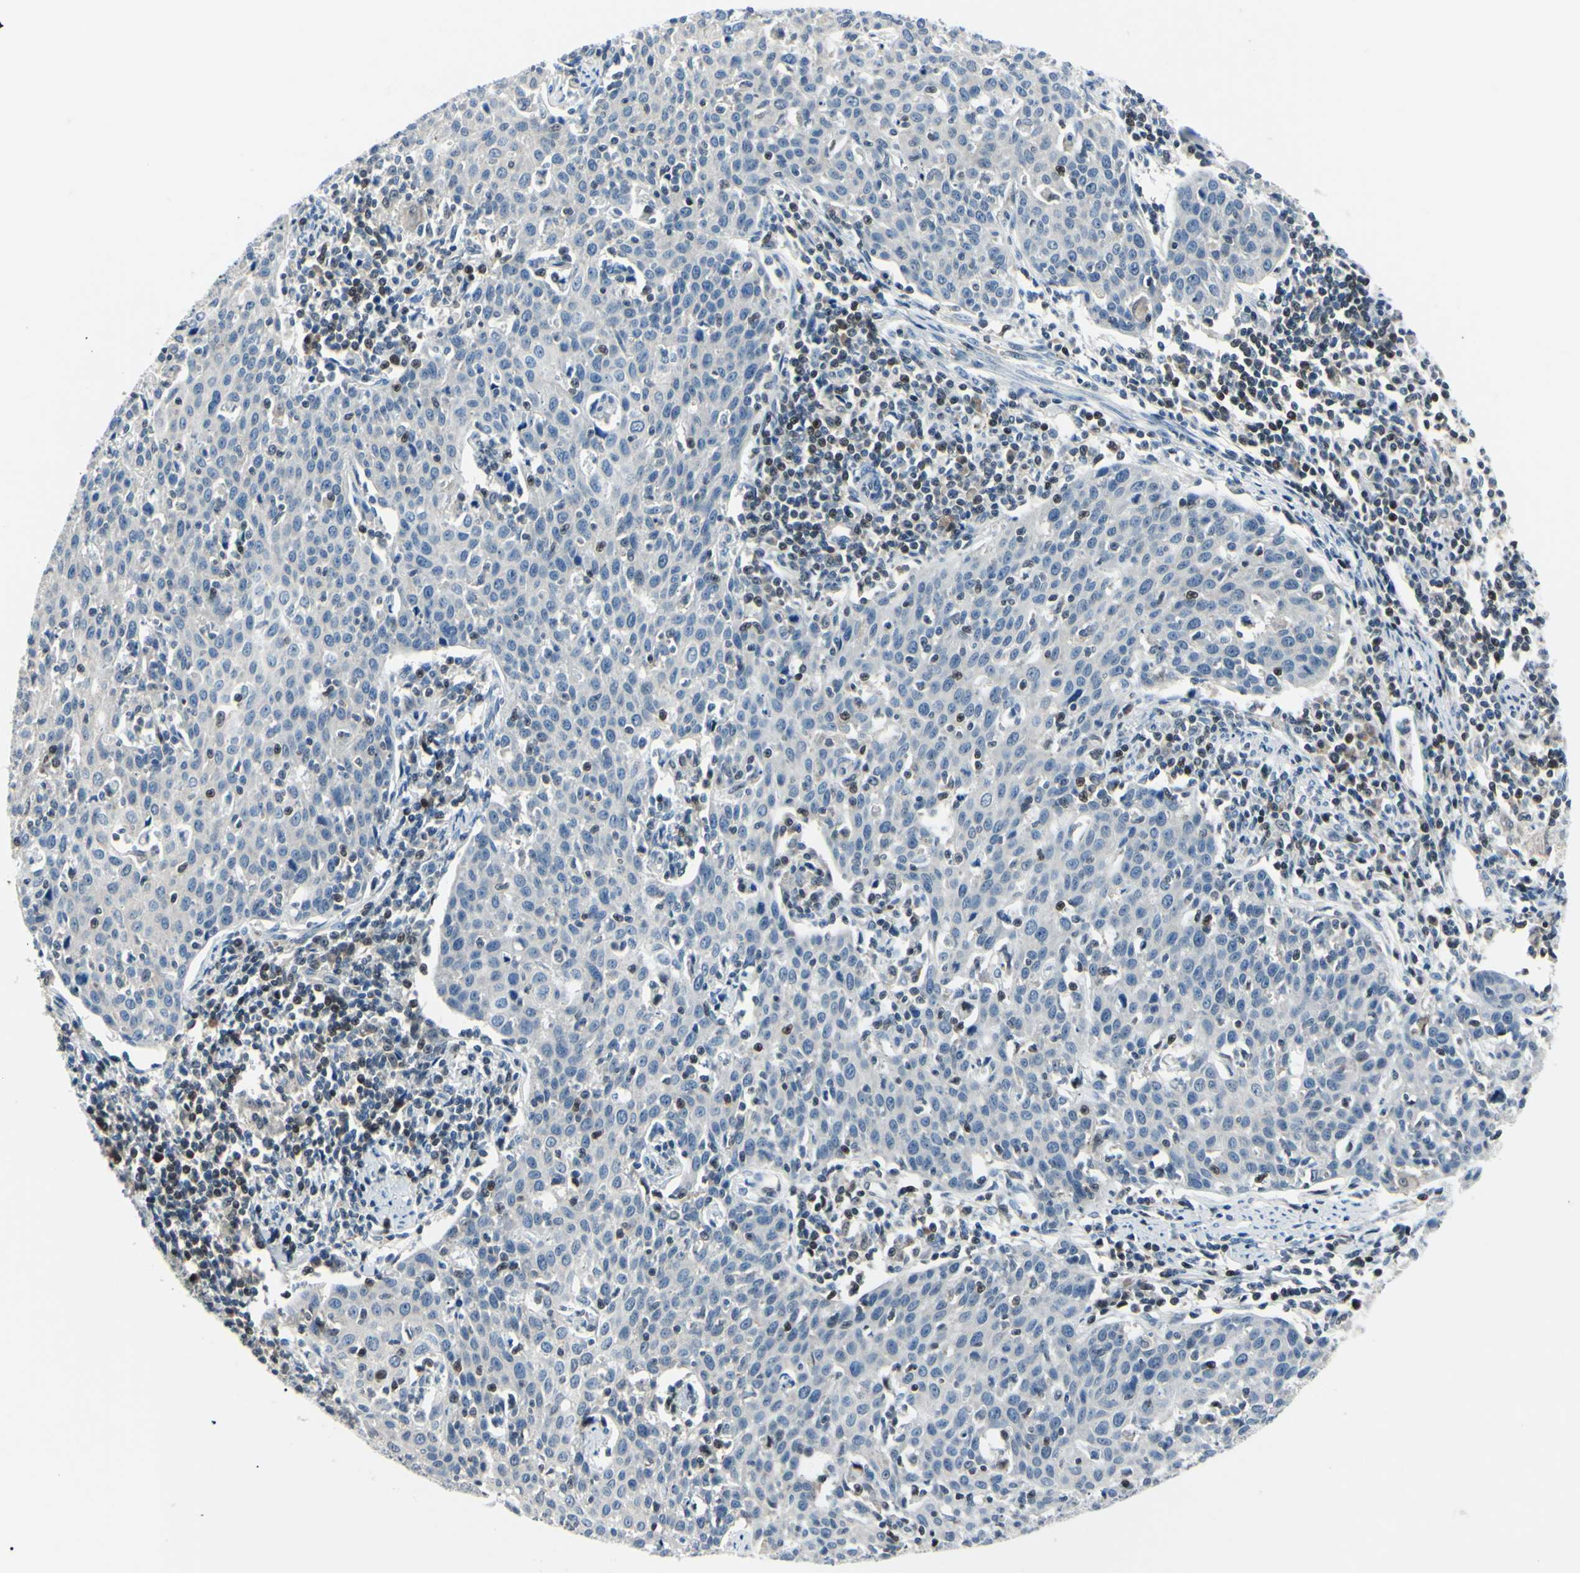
{"staining": {"intensity": "negative", "quantity": "none", "location": "none"}, "tissue": "cervical cancer", "cell_type": "Tumor cells", "image_type": "cancer", "snomed": [{"axis": "morphology", "description": "Squamous cell carcinoma, NOS"}, {"axis": "topography", "description": "Cervix"}], "caption": "High magnification brightfield microscopy of cervical cancer (squamous cell carcinoma) stained with DAB (3,3'-diaminobenzidine) (brown) and counterstained with hematoxylin (blue): tumor cells show no significant expression.", "gene": "PGK1", "patient": {"sex": "female", "age": 38}}